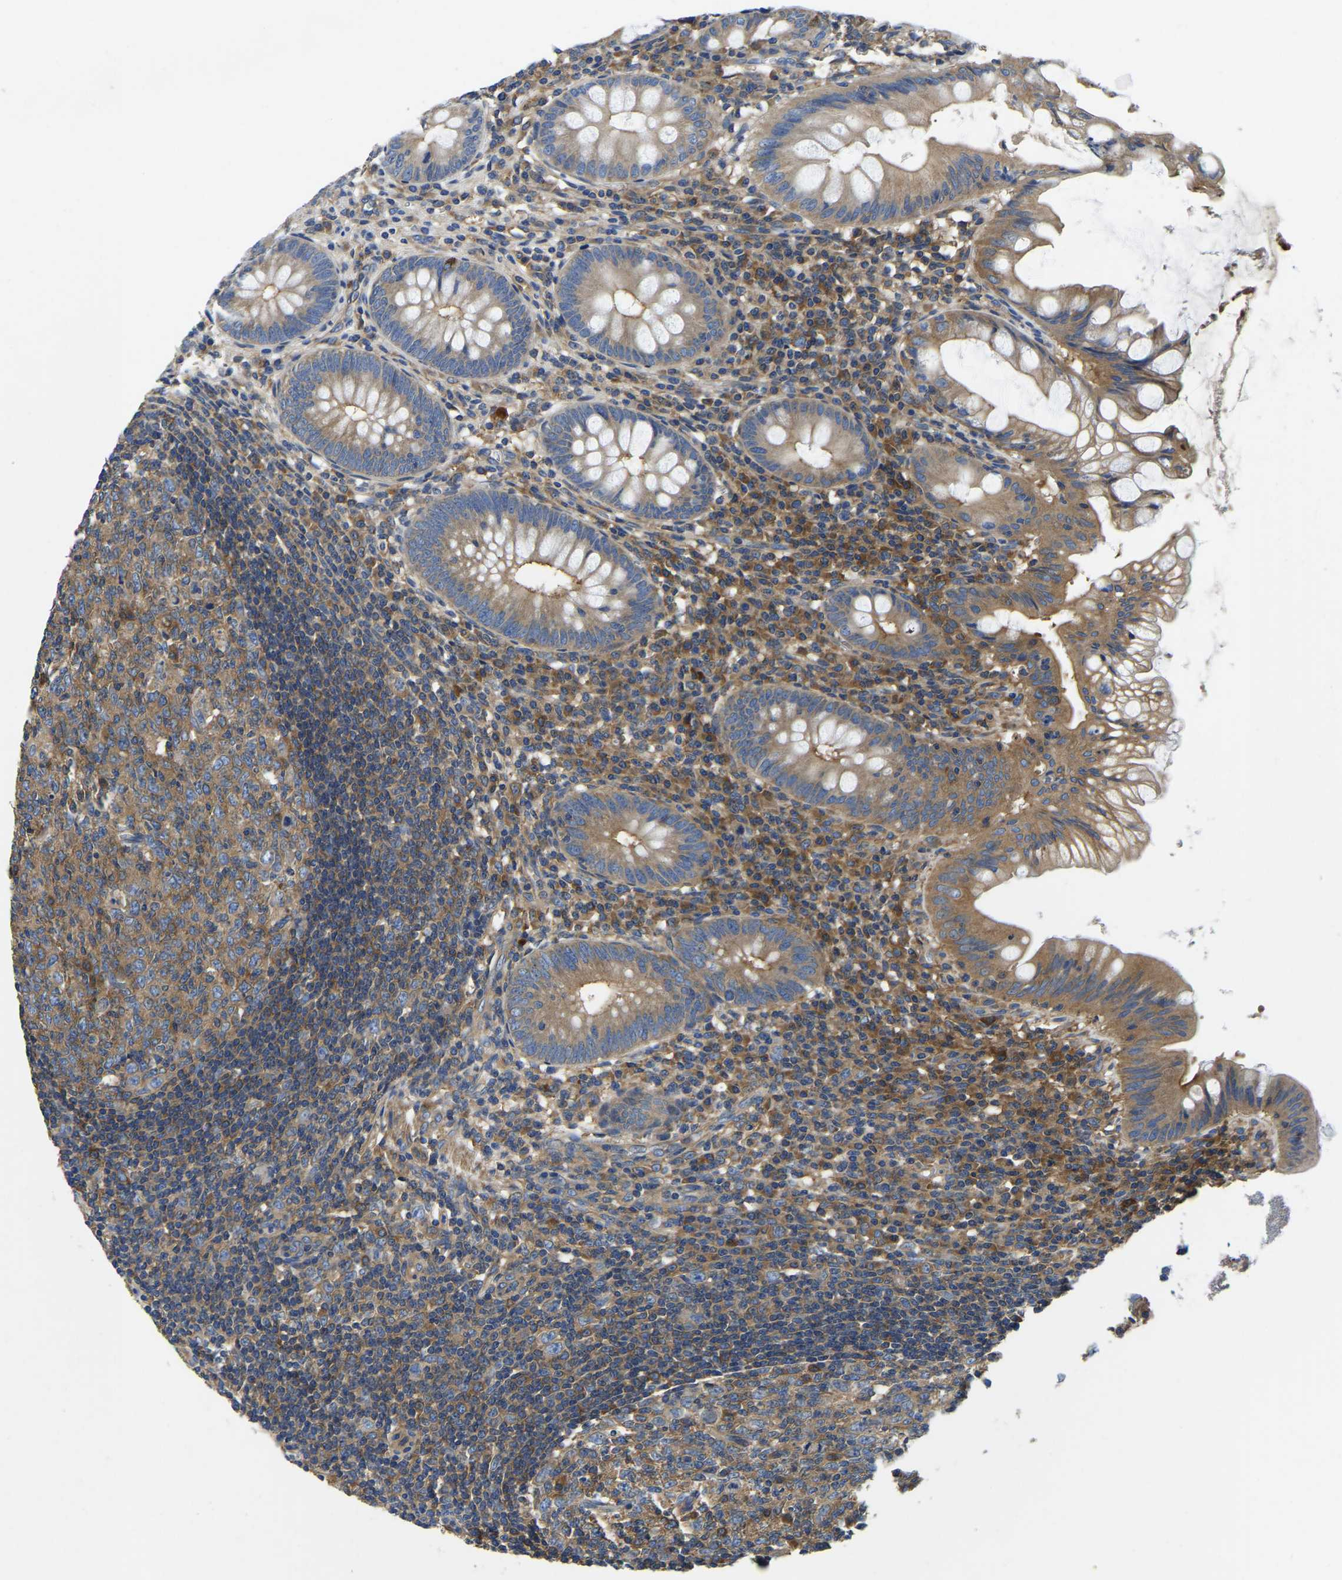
{"staining": {"intensity": "moderate", "quantity": ">75%", "location": "cytoplasmic/membranous"}, "tissue": "appendix", "cell_type": "Glandular cells", "image_type": "normal", "snomed": [{"axis": "morphology", "description": "Normal tissue, NOS"}, {"axis": "topography", "description": "Appendix"}], "caption": "Immunohistochemistry image of normal appendix: human appendix stained using IHC shows medium levels of moderate protein expression localized specifically in the cytoplasmic/membranous of glandular cells, appearing as a cytoplasmic/membranous brown color.", "gene": "STAT2", "patient": {"sex": "male", "age": 56}}